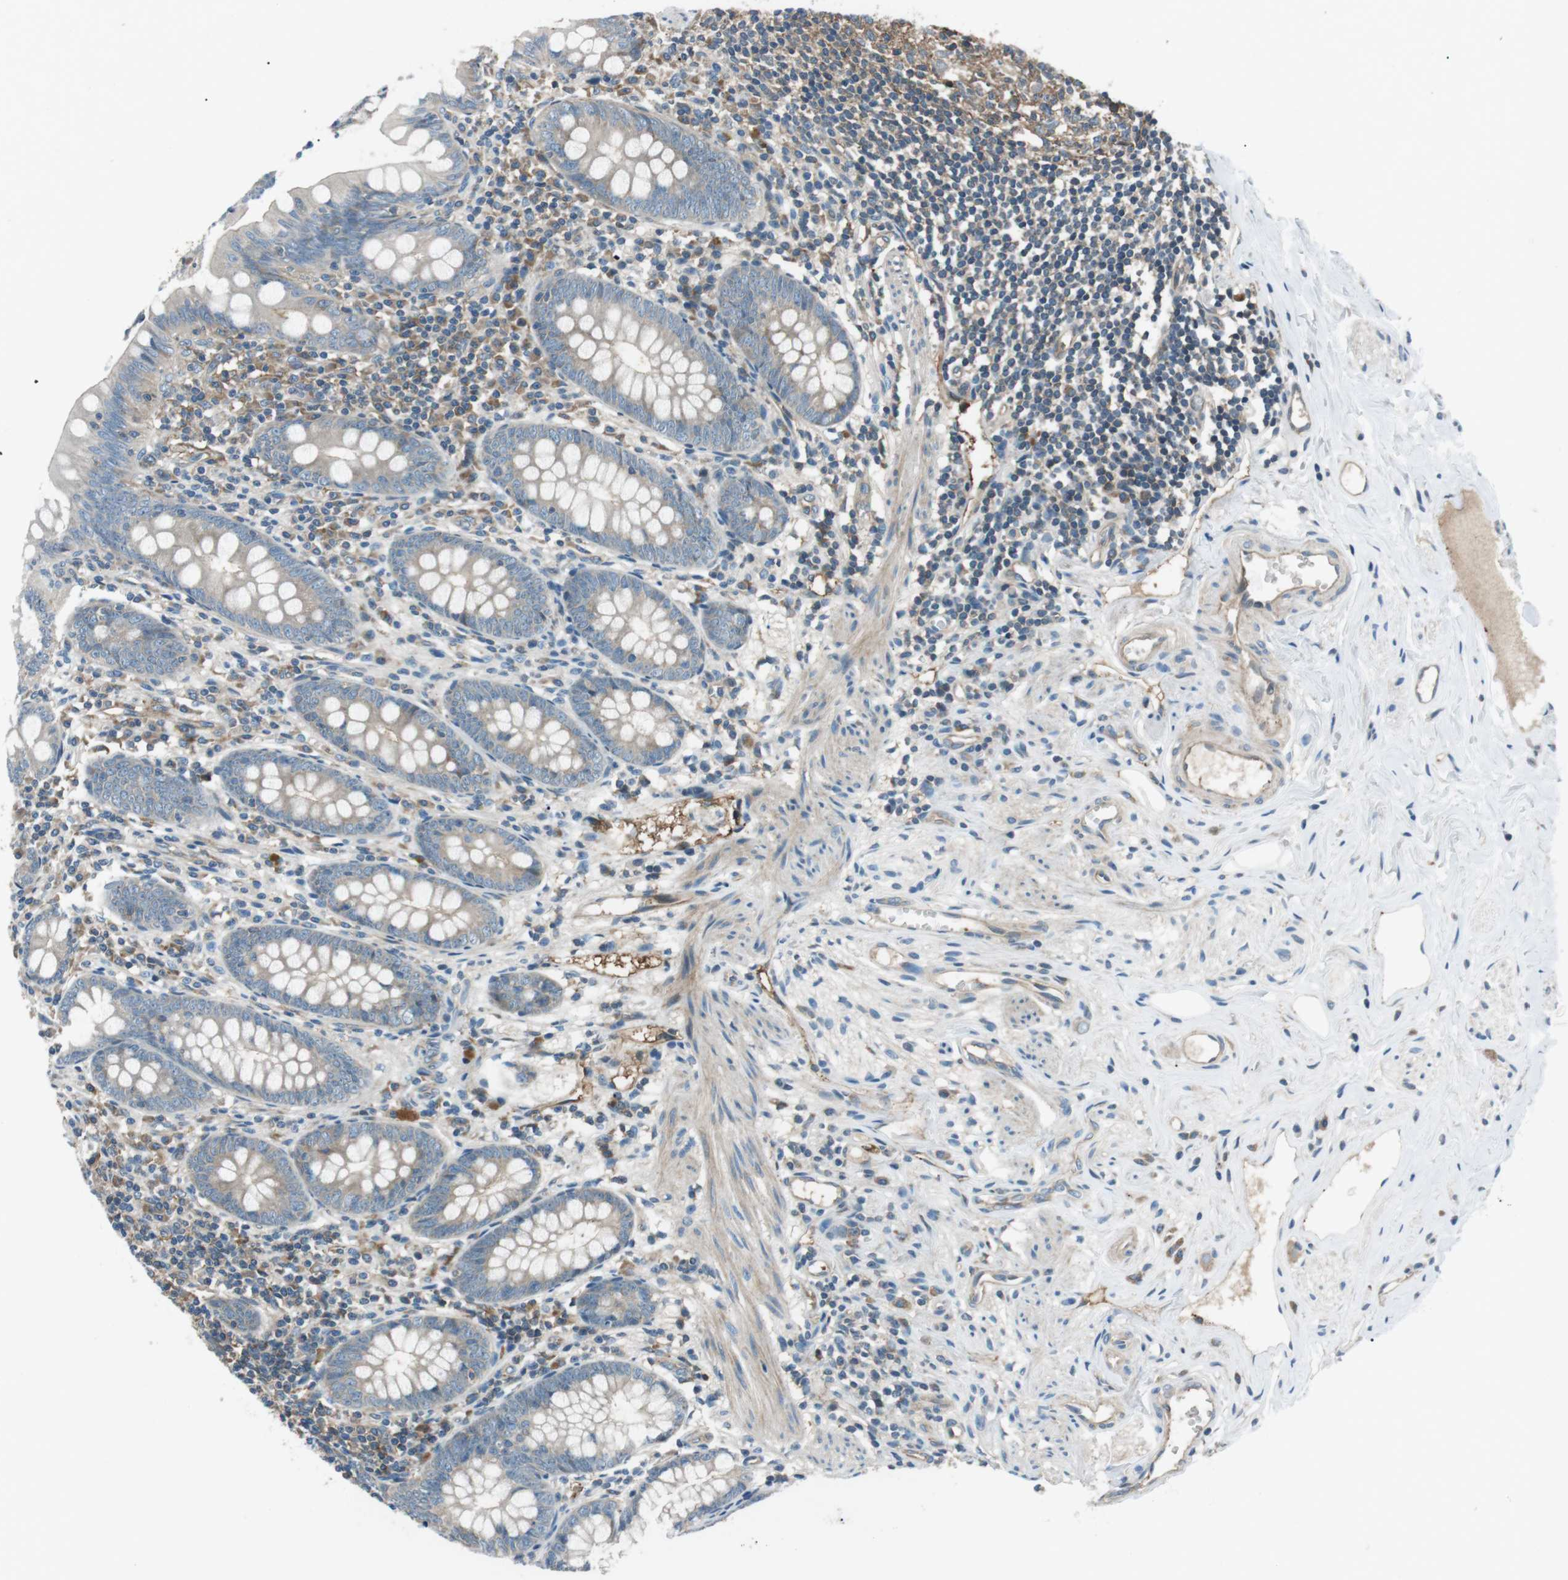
{"staining": {"intensity": "weak", "quantity": ">75%", "location": "cytoplasmic/membranous"}, "tissue": "appendix", "cell_type": "Glandular cells", "image_type": "normal", "snomed": [{"axis": "morphology", "description": "Normal tissue, NOS"}, {"axis": "topography", "description": "Appendix"}], "caption": "Normal appendix was stained to show a protein in brown. There is low levels of weak cytoplasmic/membranous positivity in about >75% of glandular cells.", "gene": "GPR161", "patient": {"sex": "female", "age": 77}}